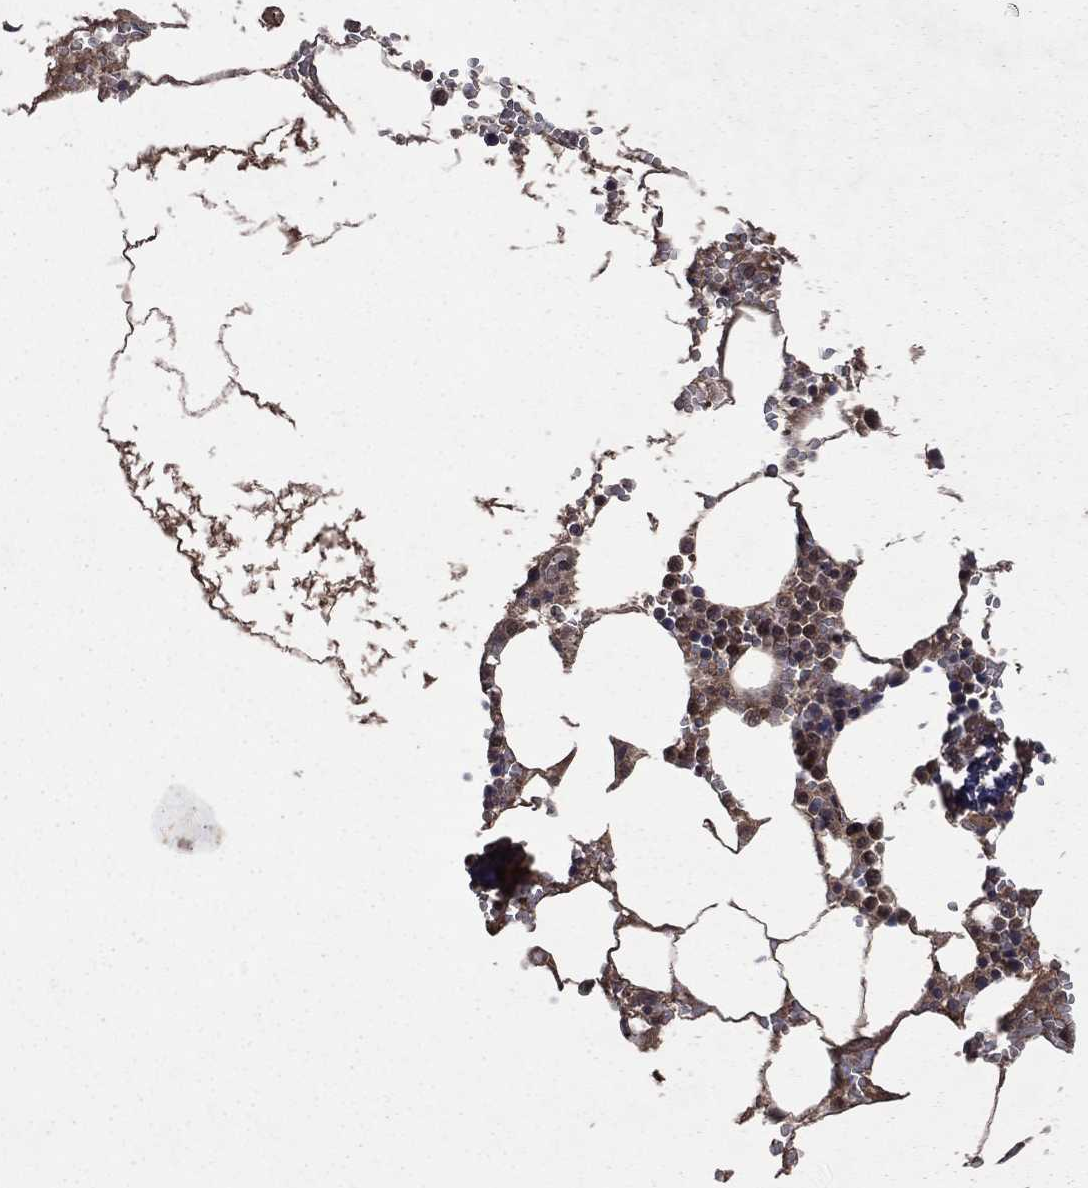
{"staining": {"intensity": "moderate", "quantity": "<25%", "location": "nuclear"}, "tissue": "bone marrow", "cell_type": "Hematopoietic cells", "image_type": "normal", "snomed": [{"axis": "morphology", "description": "Normal tissue, NOS"}, {"axis": "topography", "description": "Bone marrow"}], "caption": "This micrograph demonstrates immunohistochemistry staining of unremarkable human bone marrow, with low moderate nuclear staining in about <25% of hematopoietic cells.", "gene": "FGD1", "patient": {"sex": "female", "age": 64}}